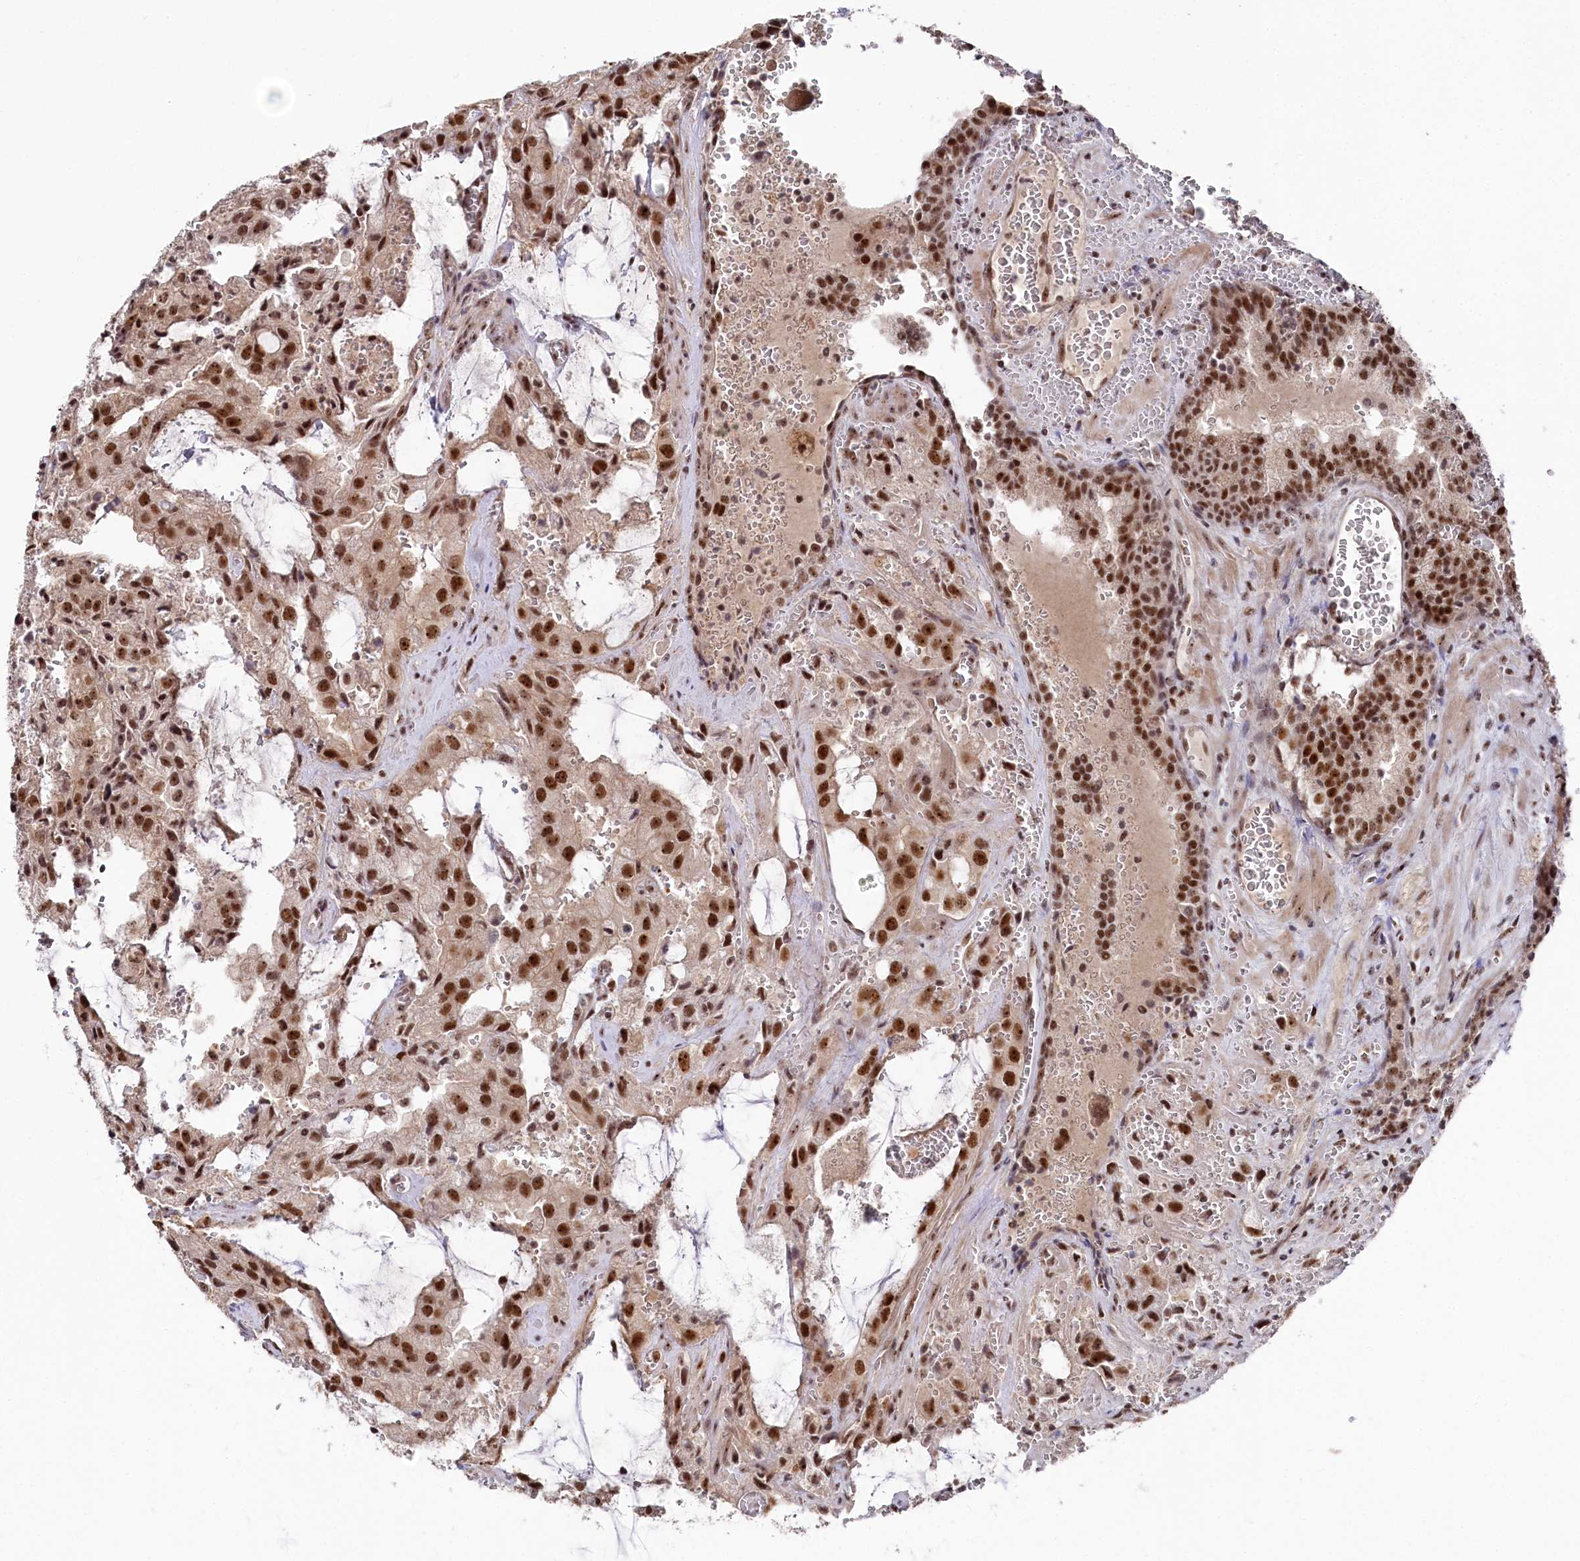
{"staining": {"intensity": "strong", "quantity": ">75%", "location": "nuclear"}, "tissue": "prostate cancer", "cell_type": "Tumor cells", "image_type": "cancer", "snomed": [{"axis": "morphology", "description": "Adenocarcinoma, High grade"}, {"axis": "topography", "description": "Prostate"}], "caption": "Human prostate cancer (adenocarcinoma (high-grade)) stained with a brown dye shows strong nuclear positive positivity in about >75% of tumor cells.", "gene": "POLR2H", "patient": {"sex": "male", "age": 68}}